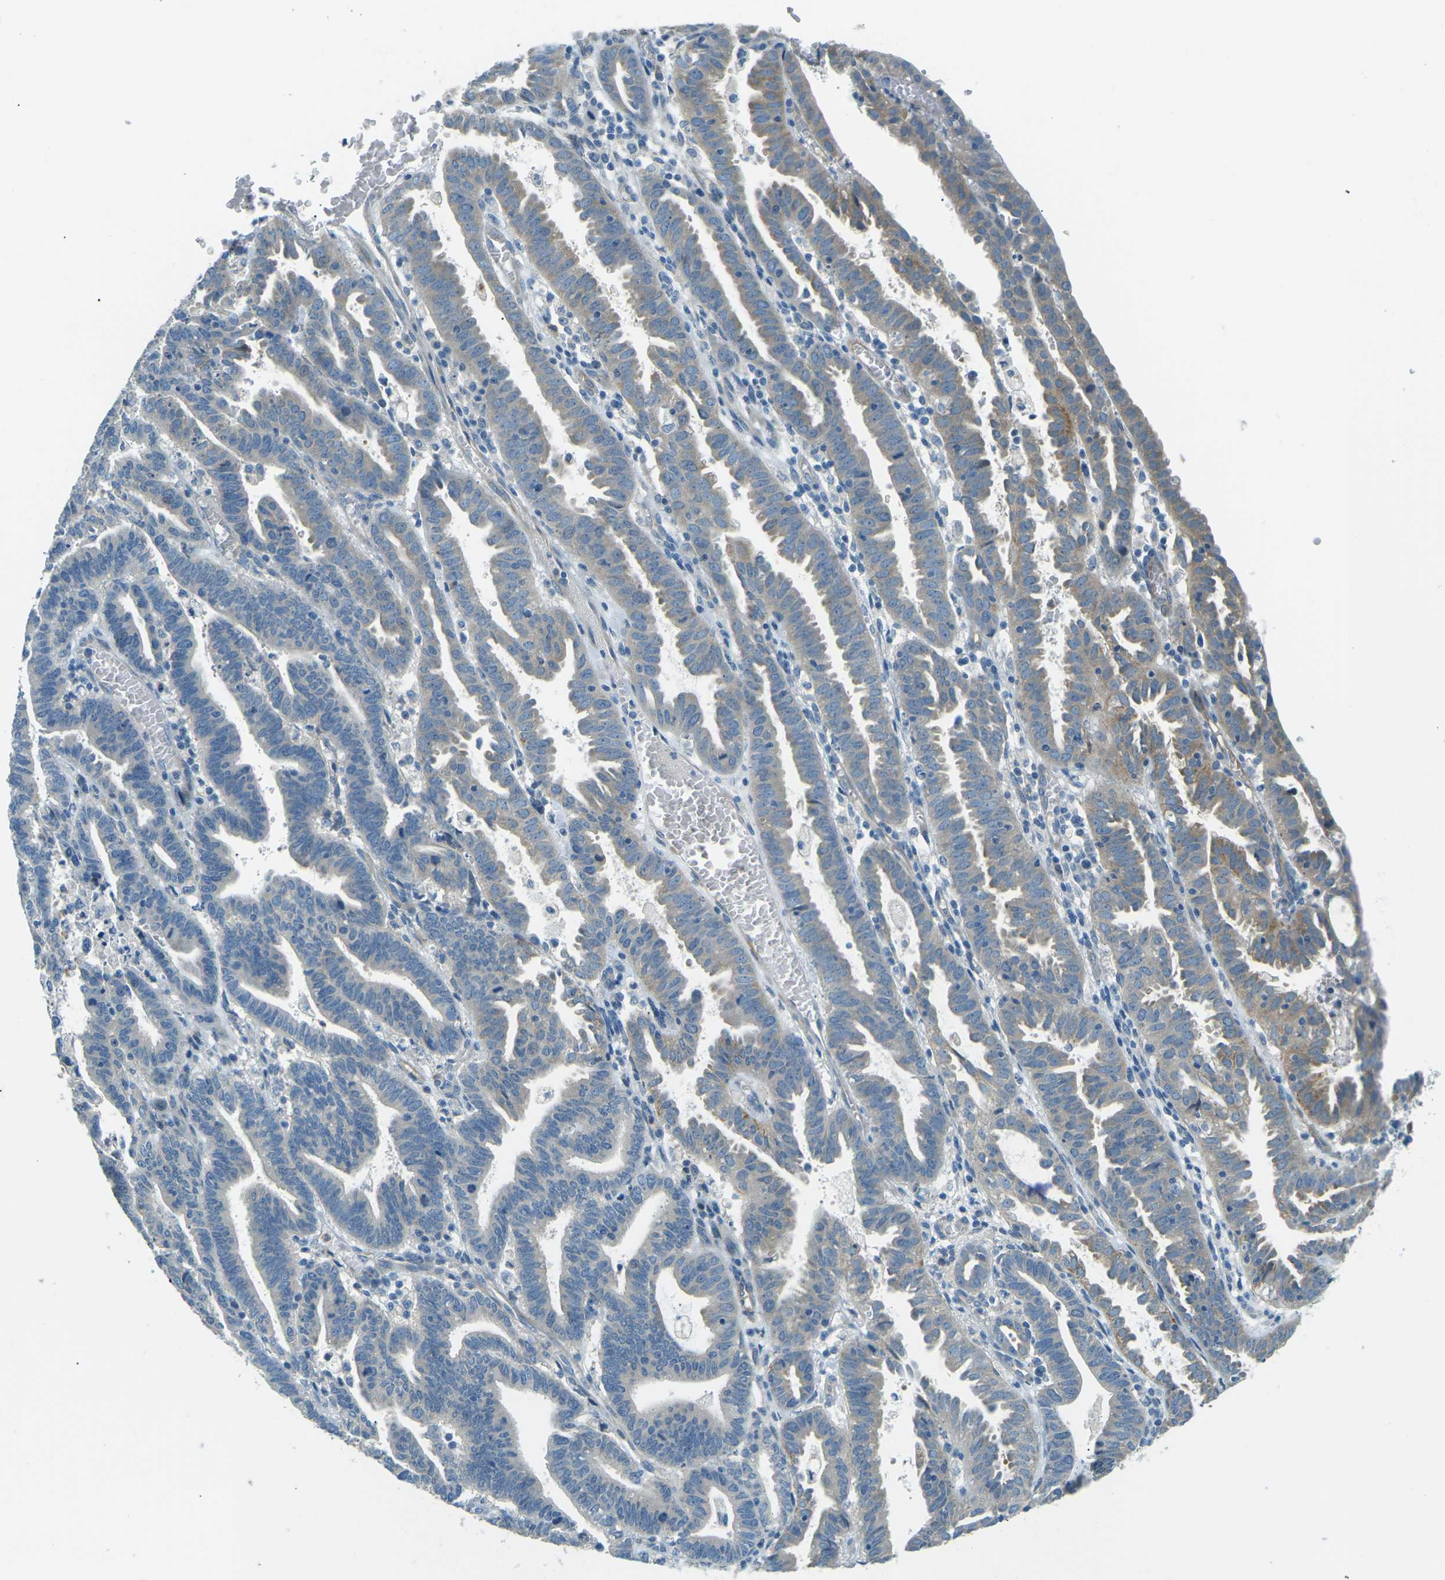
{"staining": {"intensity": "weak", "quantity": "<25%", "location": "cytoplasmic/membranous"}, "tissue": "endometrial cancer", "cell_type": "Tumor cells", "image_type": "cancer", "snomed": [{"axis": "morphology", "description": "Adenocarcinoma, NOS"}, {"axis": "topography", "description": "Uterus"}], "caption": "This is an immunohistochemistry (IHC) image of adenocarcinoma (endometrial). There is no staining in tumor cells.", "gene": "ZNF367", "patient": {"sex": "female", "age": 83}}